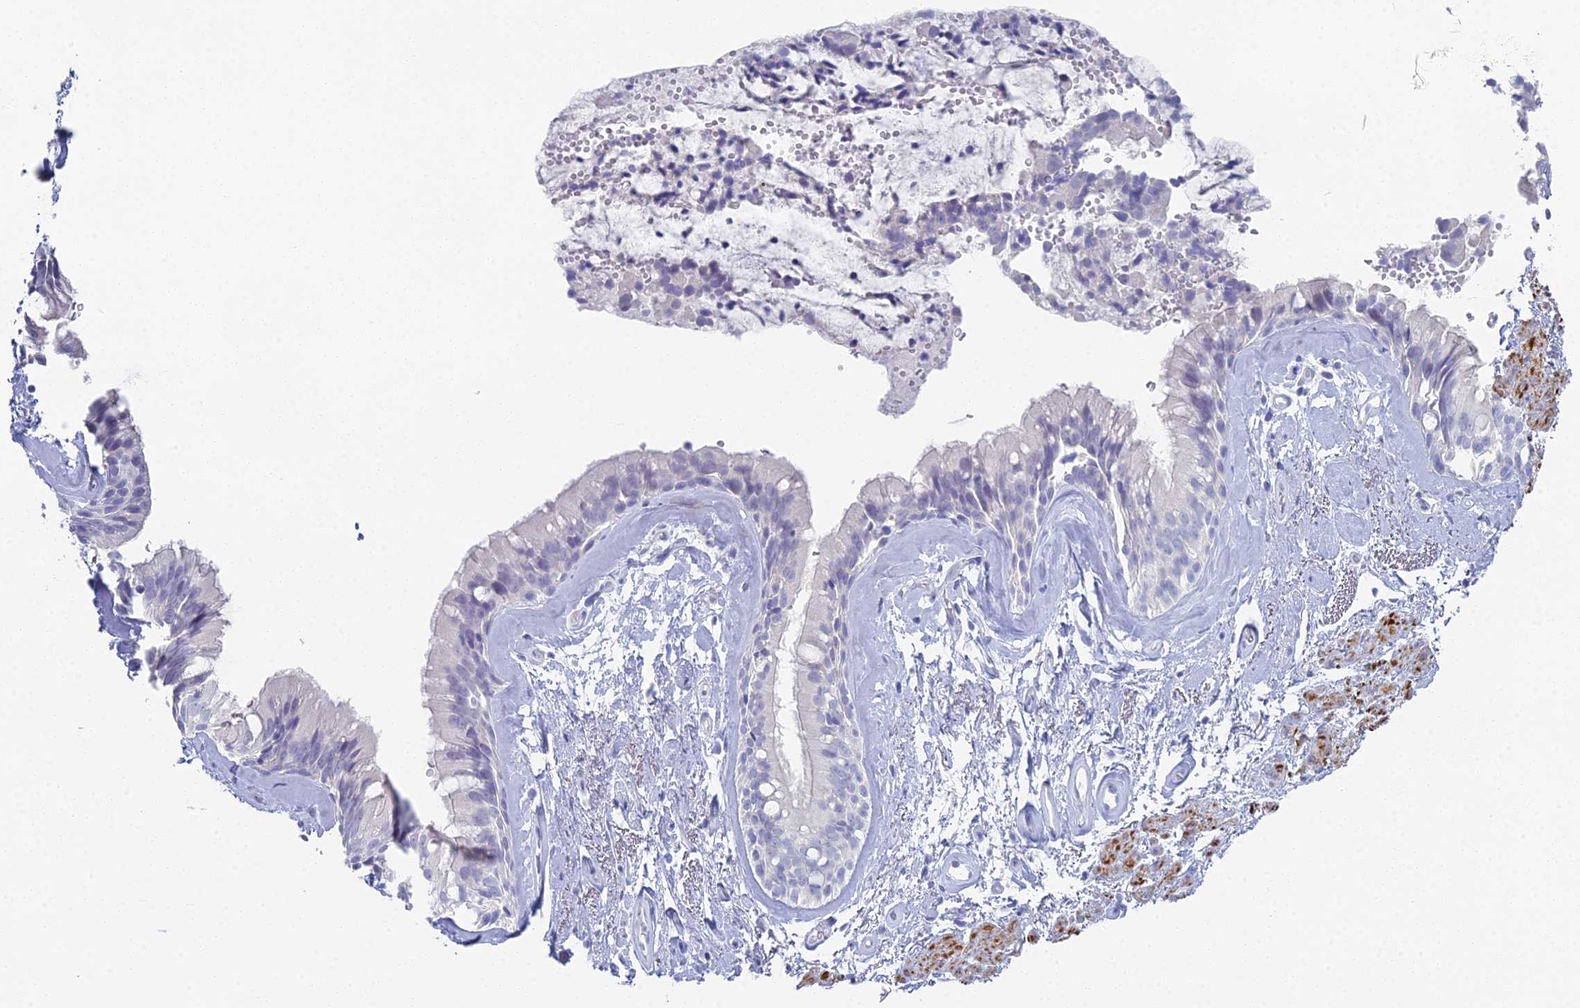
{"staining": {"intensity": "negative", "quantity": "none", "location": "none"}, "tissue": "bronchus", "cell_type": "Respiratory epithelial cells", "image_type": "normal", "snomed": [{"axis": "morphology", "description": "Normal tissue, NOS"}, {"axis": "topography", "description": "Cartilage tissue"}, {"axis": "topography", "description": "Bronchus"}], "caption": "IHC histopathology image of benign bronchus: human bronchus stained with DAB (3,3'-diaminobenzidine) demonstrates no significant protein expression in respiratory epithelial cells.", "gene": "ALPP", "patient": {"sex": "female", "age": 66}}